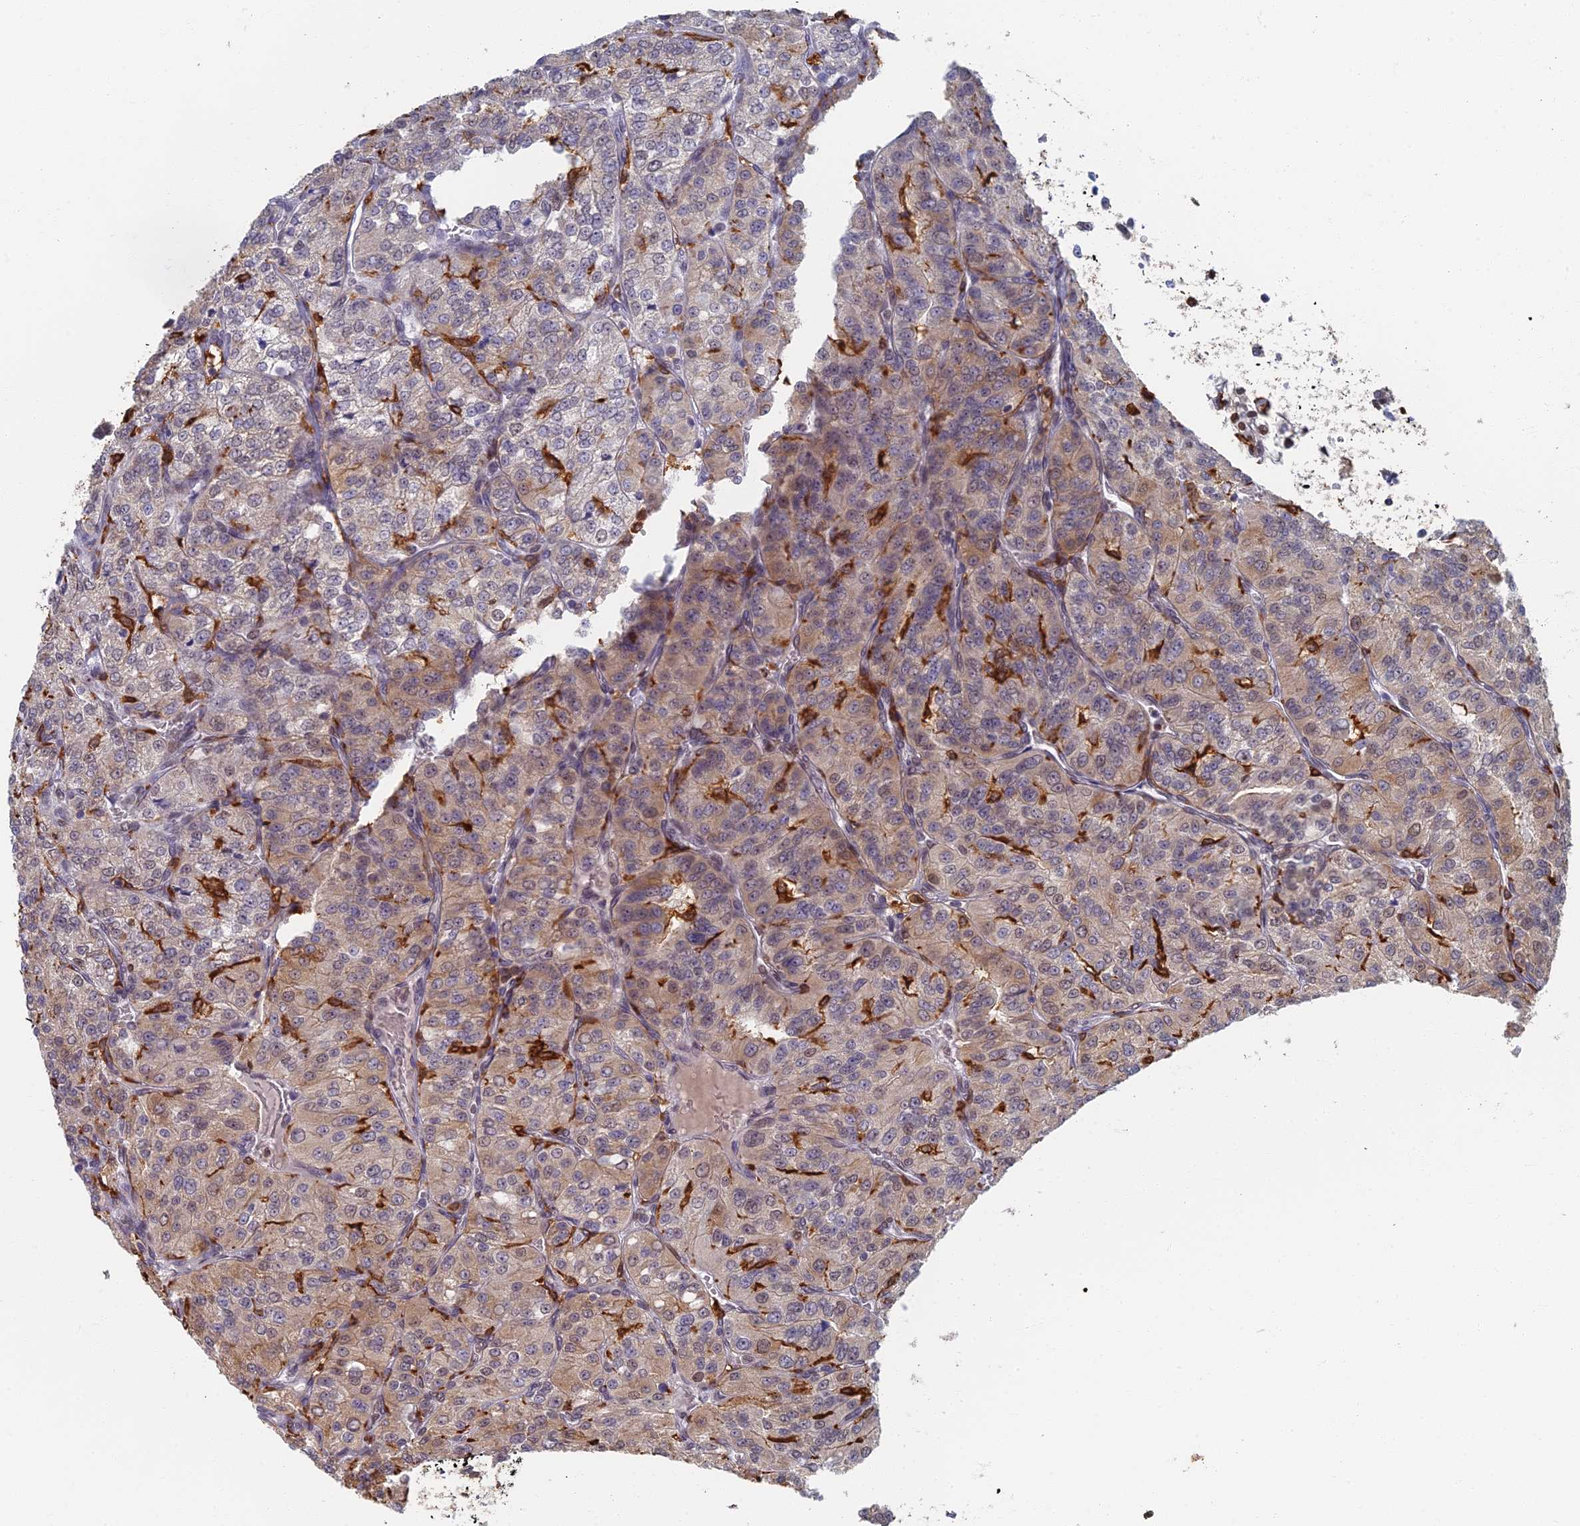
{"staining": {"intensity": "weak", "quantity": "25%-75%", "location": "cytoplasmic/membranous"}, "tissue": "renal cancer", "cell_type": "Tumor cells", "image_type": "cancer", "snomed": [{"axis": "morphology", "description": "Adenocarcinoma, NOS"}, {"axis": "topography", "description": "Kidney"}], "caption": "Renal cancer (adenocarcinoma) stained with a brown dye exhibits weak cytoplasmic/membranous positive positivity in approximately 25%-75% of tumor cells.", "gene": "GPATCH1", "patient": {"sex": "female", "age": 63}}